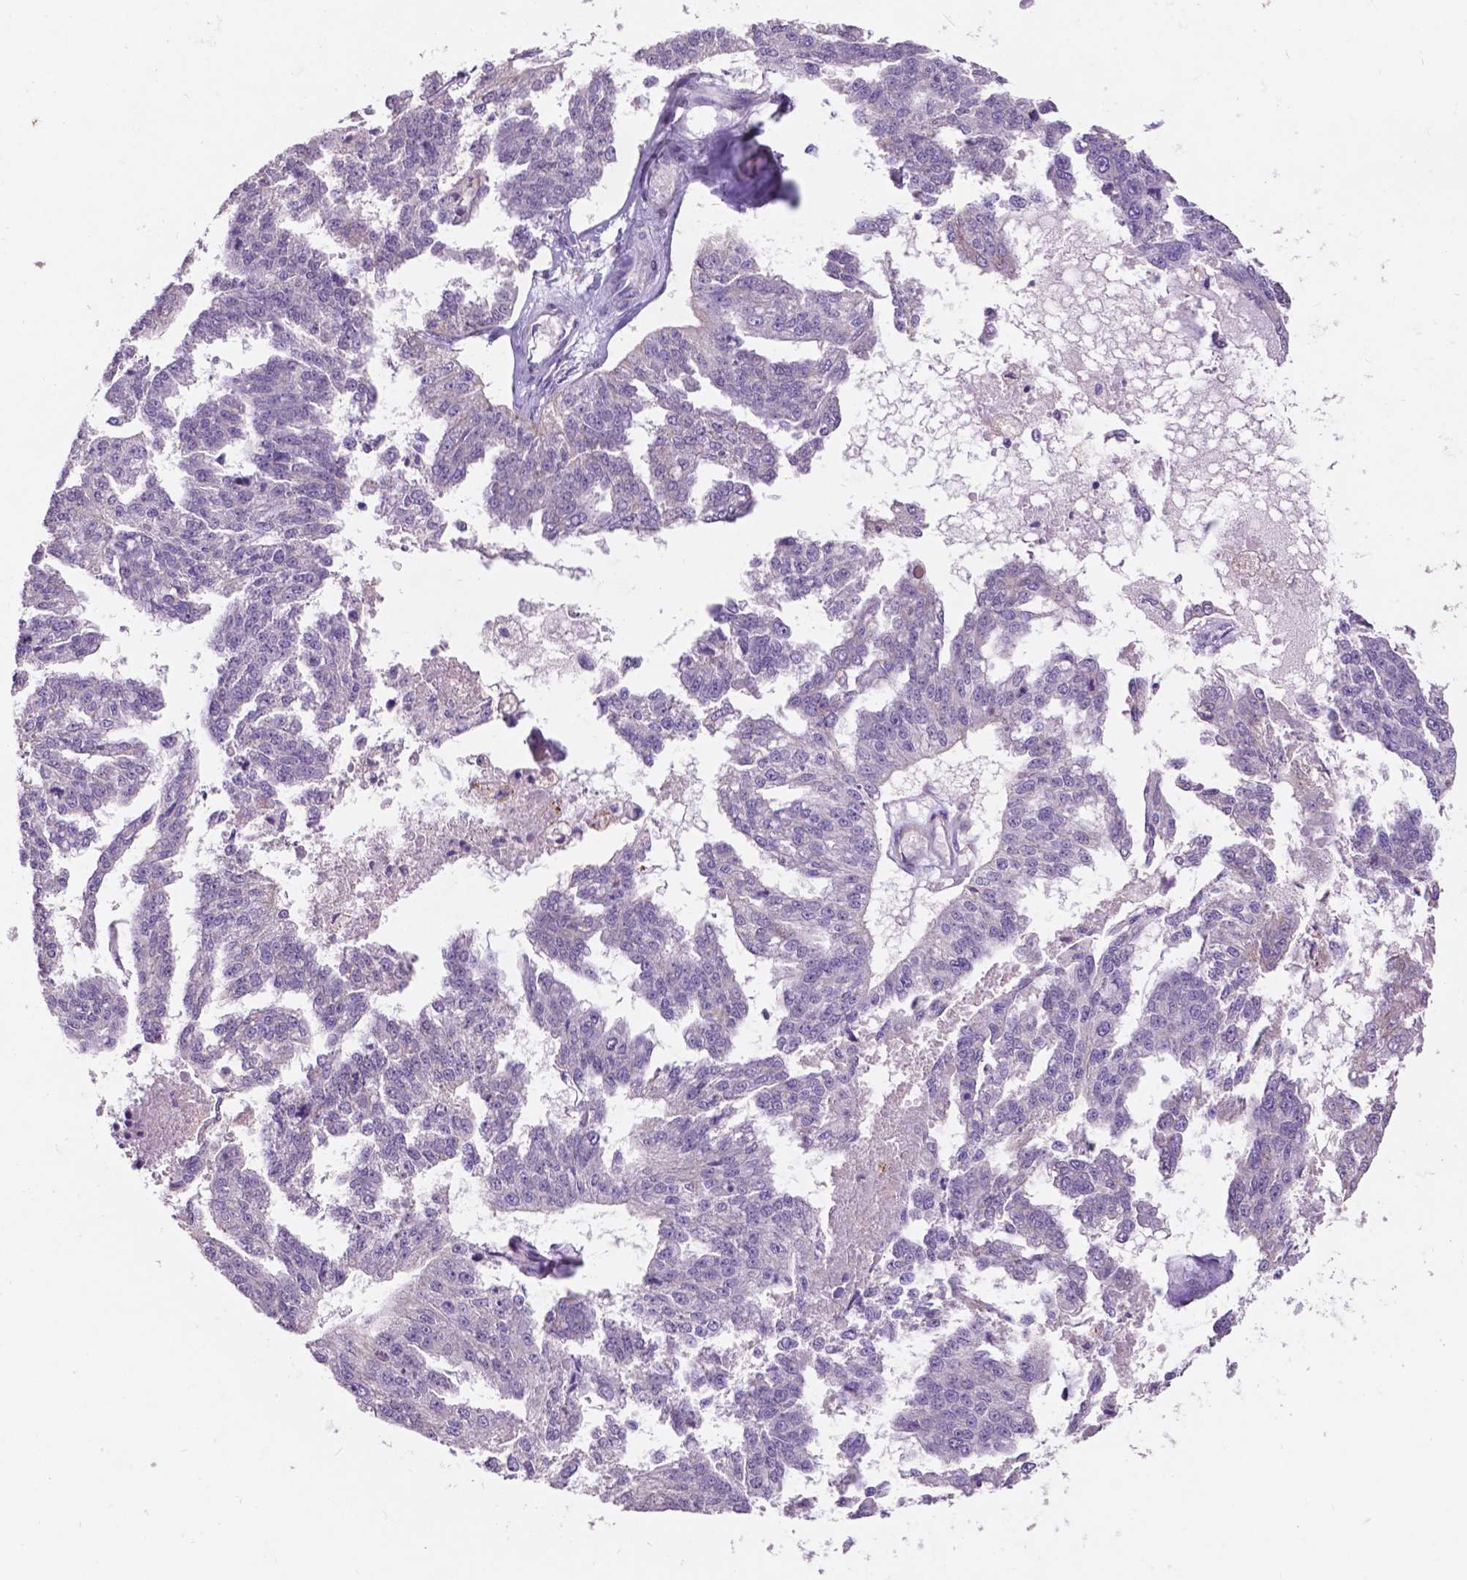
{"staining": {"intensity": "negative", "quantity": "none", "location": "none"}, "tissue": "ovarian cancer", "cell_type": "Tumor cells", "image_type": "cancer", "snomed": [{"axis": "morphology", "description": "Cystadenocarcinoma, serous, NOS"}, {"axis": "topography", "description": "Ovary"}], "caption": "There is no significant expression in tumor cells of ovarian cancer.", "gene": "PLSCR1", "patient": {"sex": "female", "age": 58}}